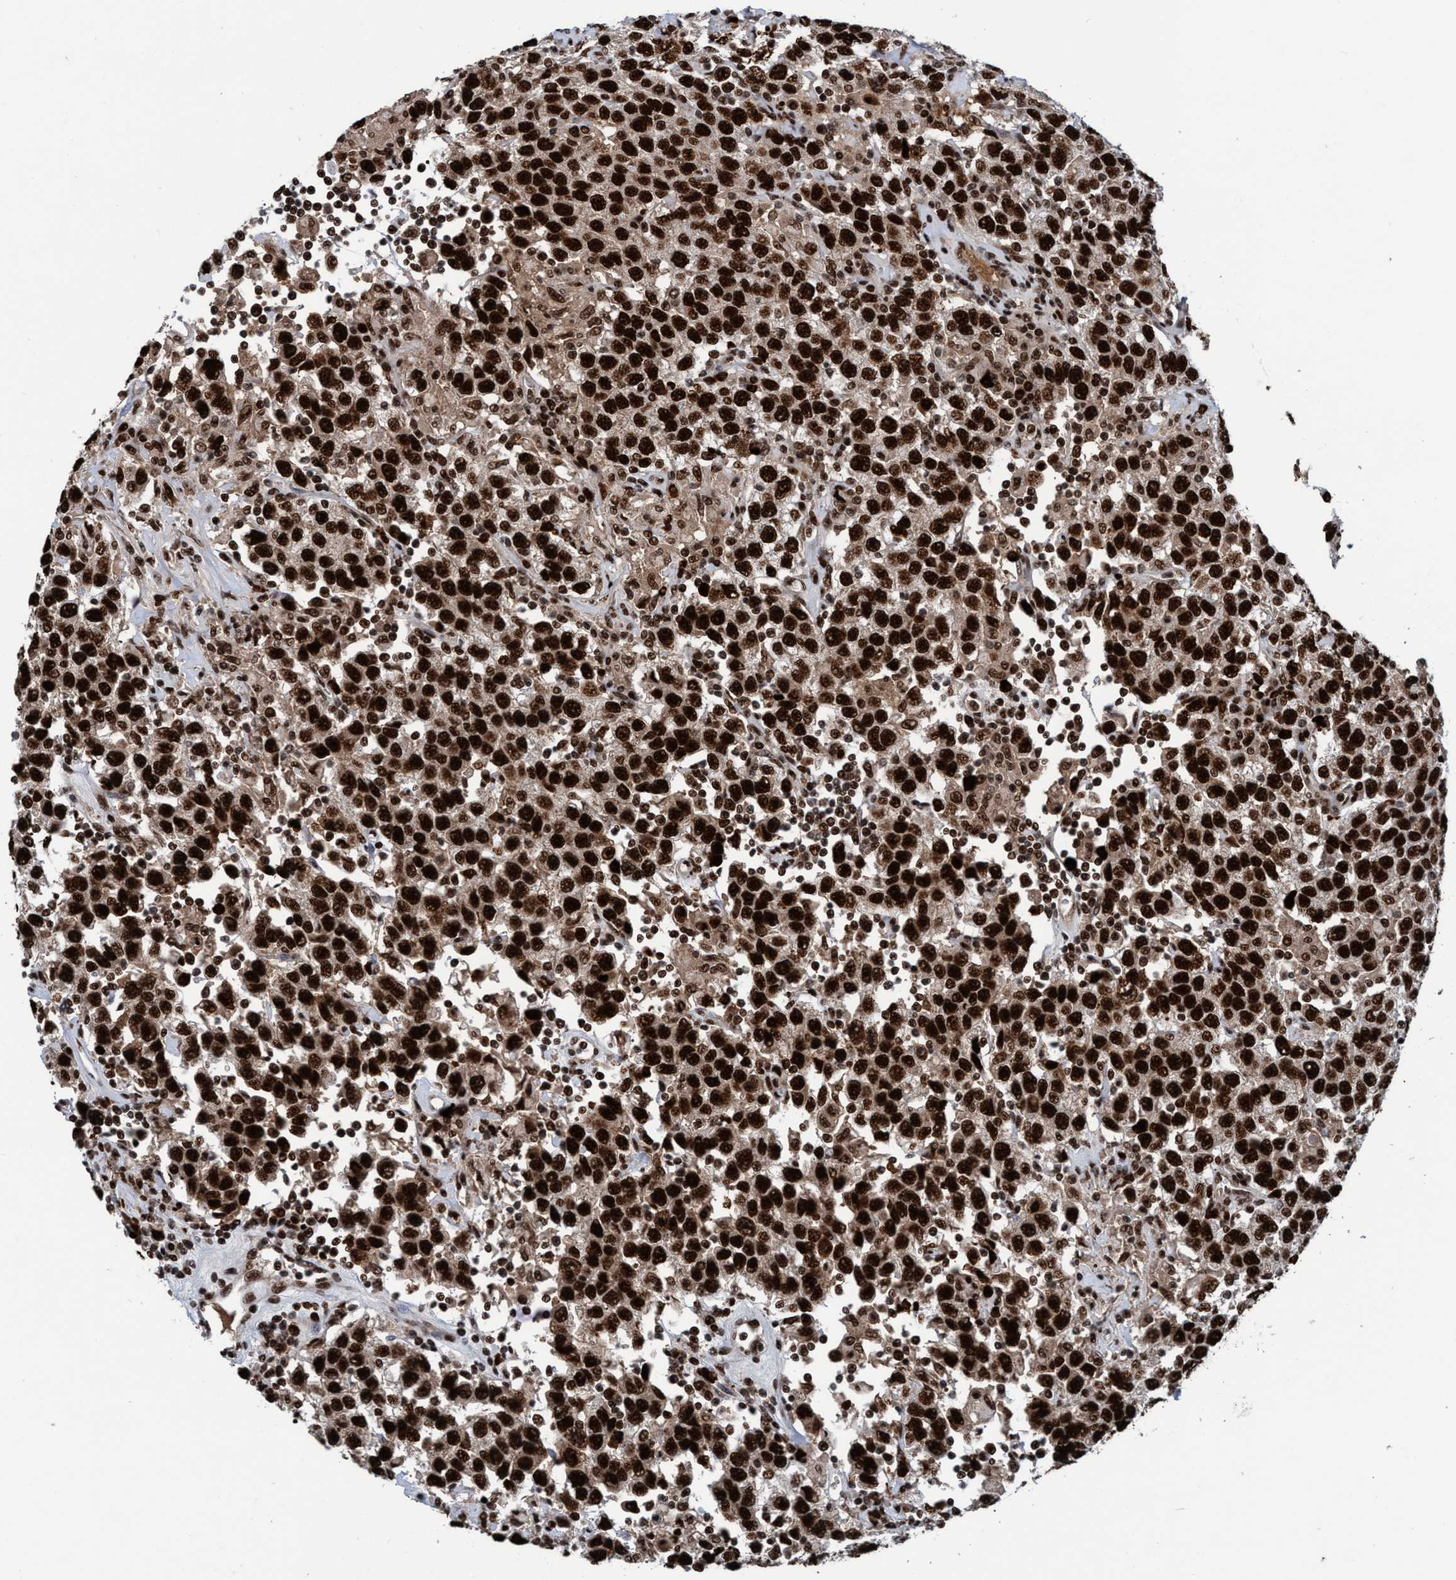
{"staining": {"intensity": "strong", "quantity": ">75%", "location": "nuclear"}, "tissue": "testis cancer", "cell_type": "Tumor cells", "image_type": "cancer", "snomed": [{"axis": "morphology", "description": "Seminoma, NOS"}, {"axis": "topography", "description": "Testis"}], "caption": "Protein staining of testis cancer tissue reveals strong nuclear expression in about >75% of tumor cells. The protein of interest is shown in brown color, while the nuclei are stained blue.", "gene": "TOPBP1", "patient": {"sex": "male", "age": 41}}